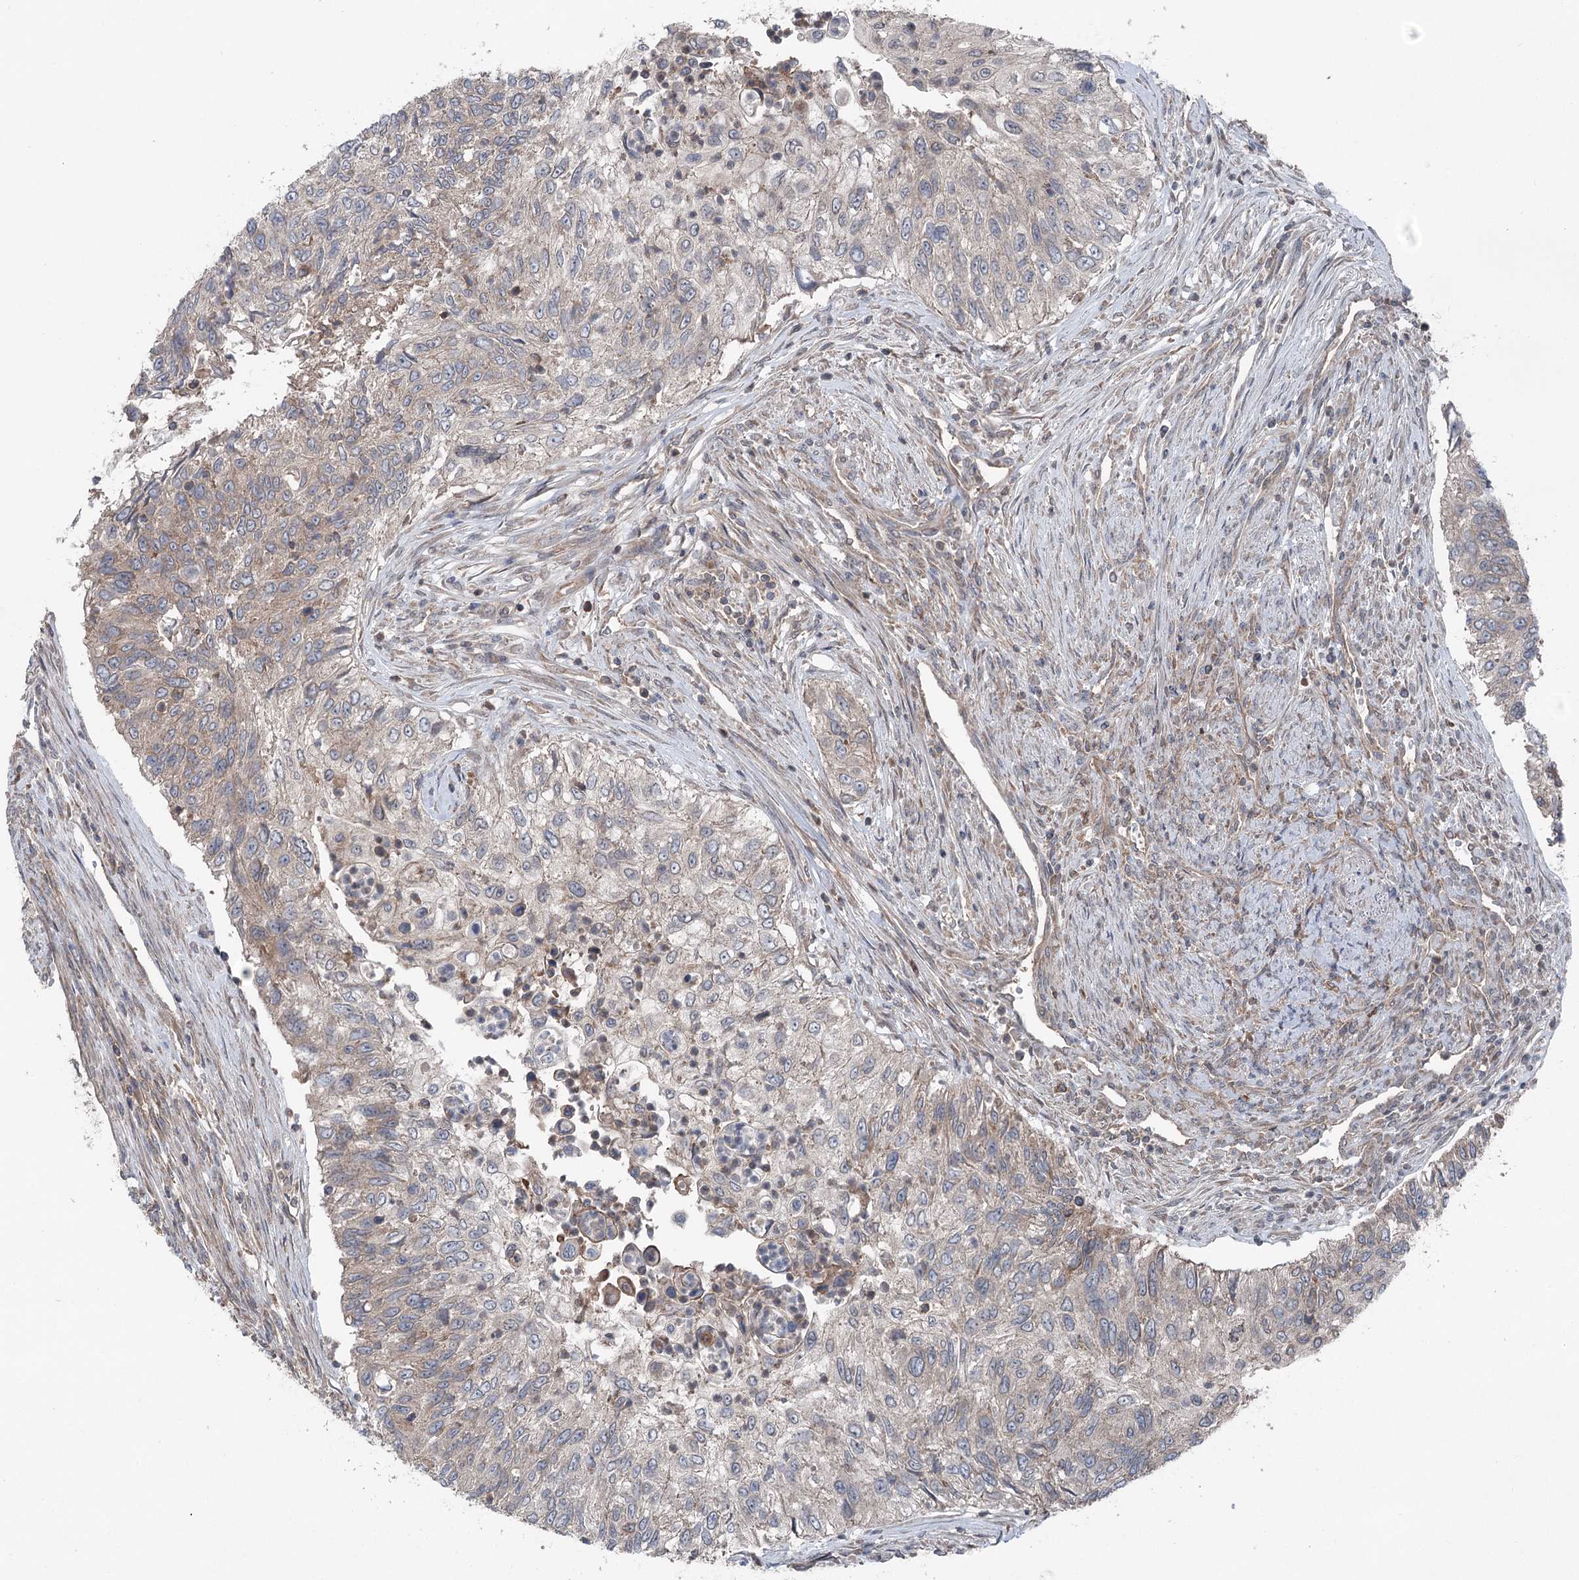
{"staining": {"intensity": "negative", "quantity": "none", "location": "none"}, "tissue": "urothelial cancer", "cell_type": "Tumor cells", "image_type": "cancer", "snomed": [{"axis": "morphology", "description": "Urothelial carcinoma, High grade"}, {"axis": "topography", "description": "Urinary bladder"}], "caption": "An immunohistochemistry histopathology image of urothelial cancer is shown. There is no staining in tumor cells of urothelial cancer.", "gene": "PPP1R21", "patient": {"sex": "female", "age": 60}}